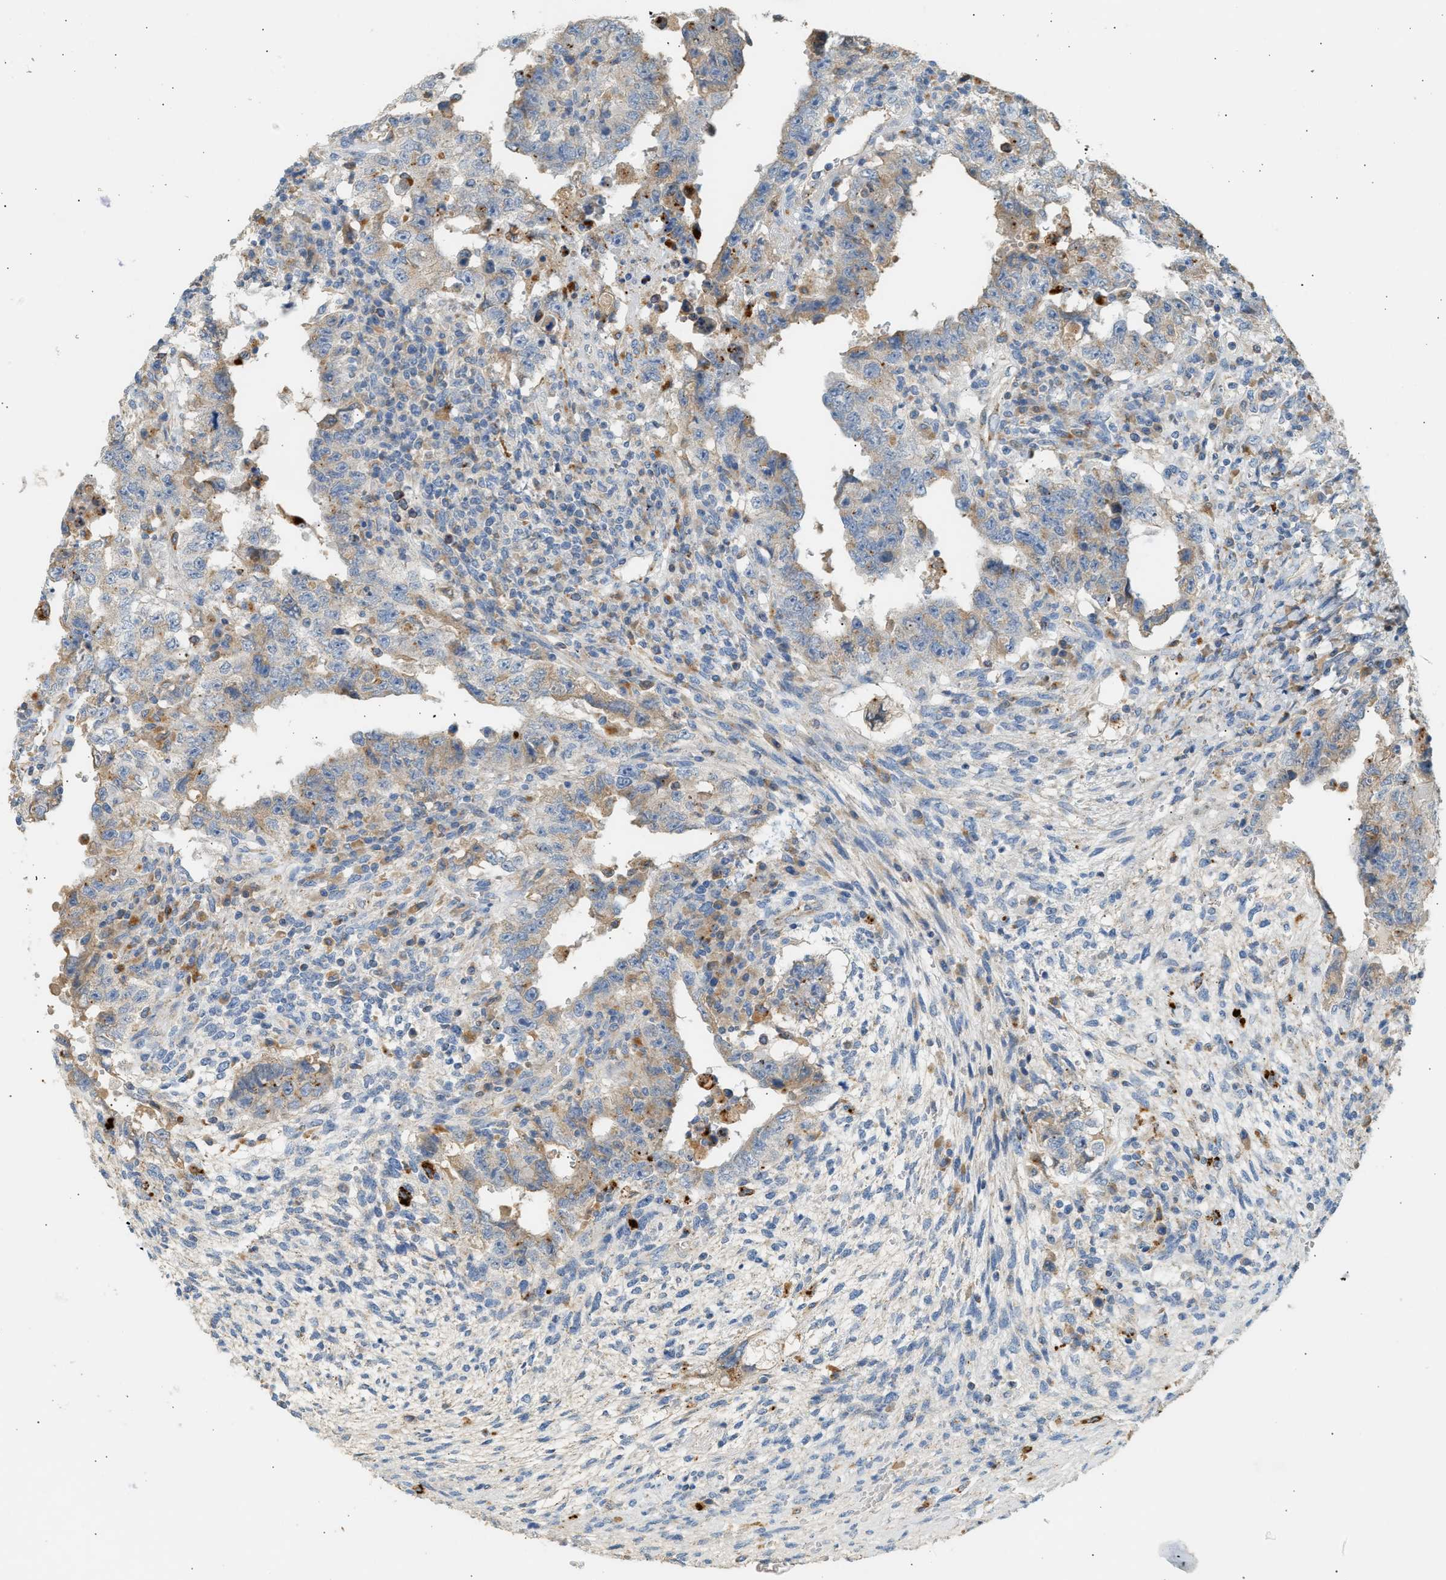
{"staining": {"intensity": "weak", "quantity": "25%-75%", "location": "cytoplasmic/membranous"}, "tissue": "testis cancer", "cell_type": "Tumor cells", "image_type": "cancer", "snomed": [{"axis": "morphology", "description": "Carcinoma, Embryonal, NOS"}, {"axis": "topography", "description": "Testis"}], "caption": "This histopathology image demonstrates testis embryonal carcinoma stained with IHC to label a protein in brown. The cytoplasmic/membranous of tumor cells show weak positivity for the protein. Nuclei are counter-stained blue.", "gene": "ENTHD1", "patient": {"sex": "male", "age": 26}}